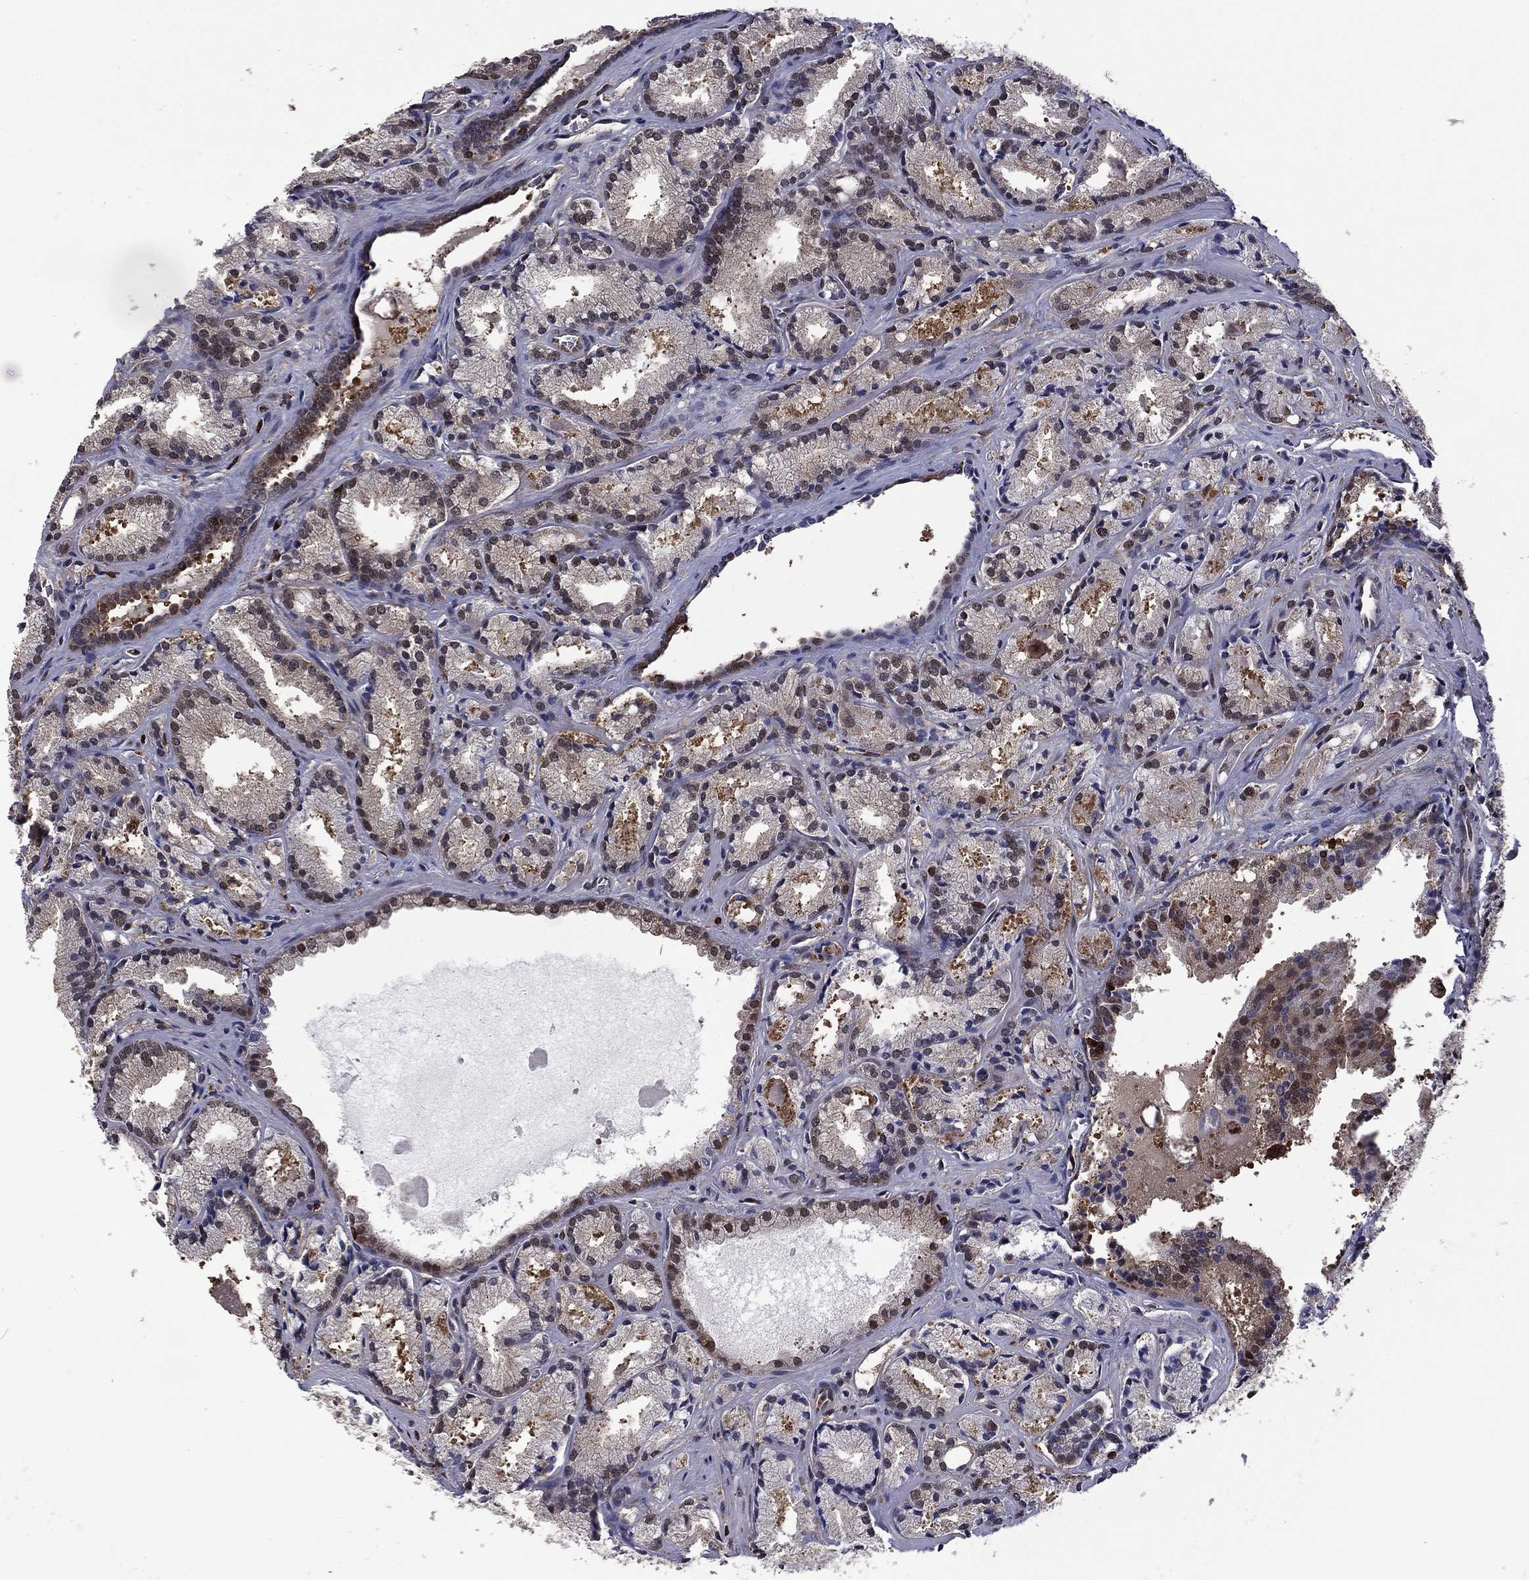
{"staining": {"intensity": "negative", "quantity": "none", "location": "none"}, "tissue": "prostate cancer", "cell_type": "Tumor cells", "image_type": "cancer", "snomed": [{"axis": "morphology", "description": "Adenocarcinoma, NOS"}, {"axis": "morphology", "description": "Adenocarcinoma, High grade"}, {"axis": "topography", "description": "Prostate"}], "caption": "High power microscopy image of an IHC image of prostate high-grade adenocarcinoma, revealing no significant positivity in tumor cells.", "gene": "PSMD2", "patient": {"sex": "male", "age": 70}}